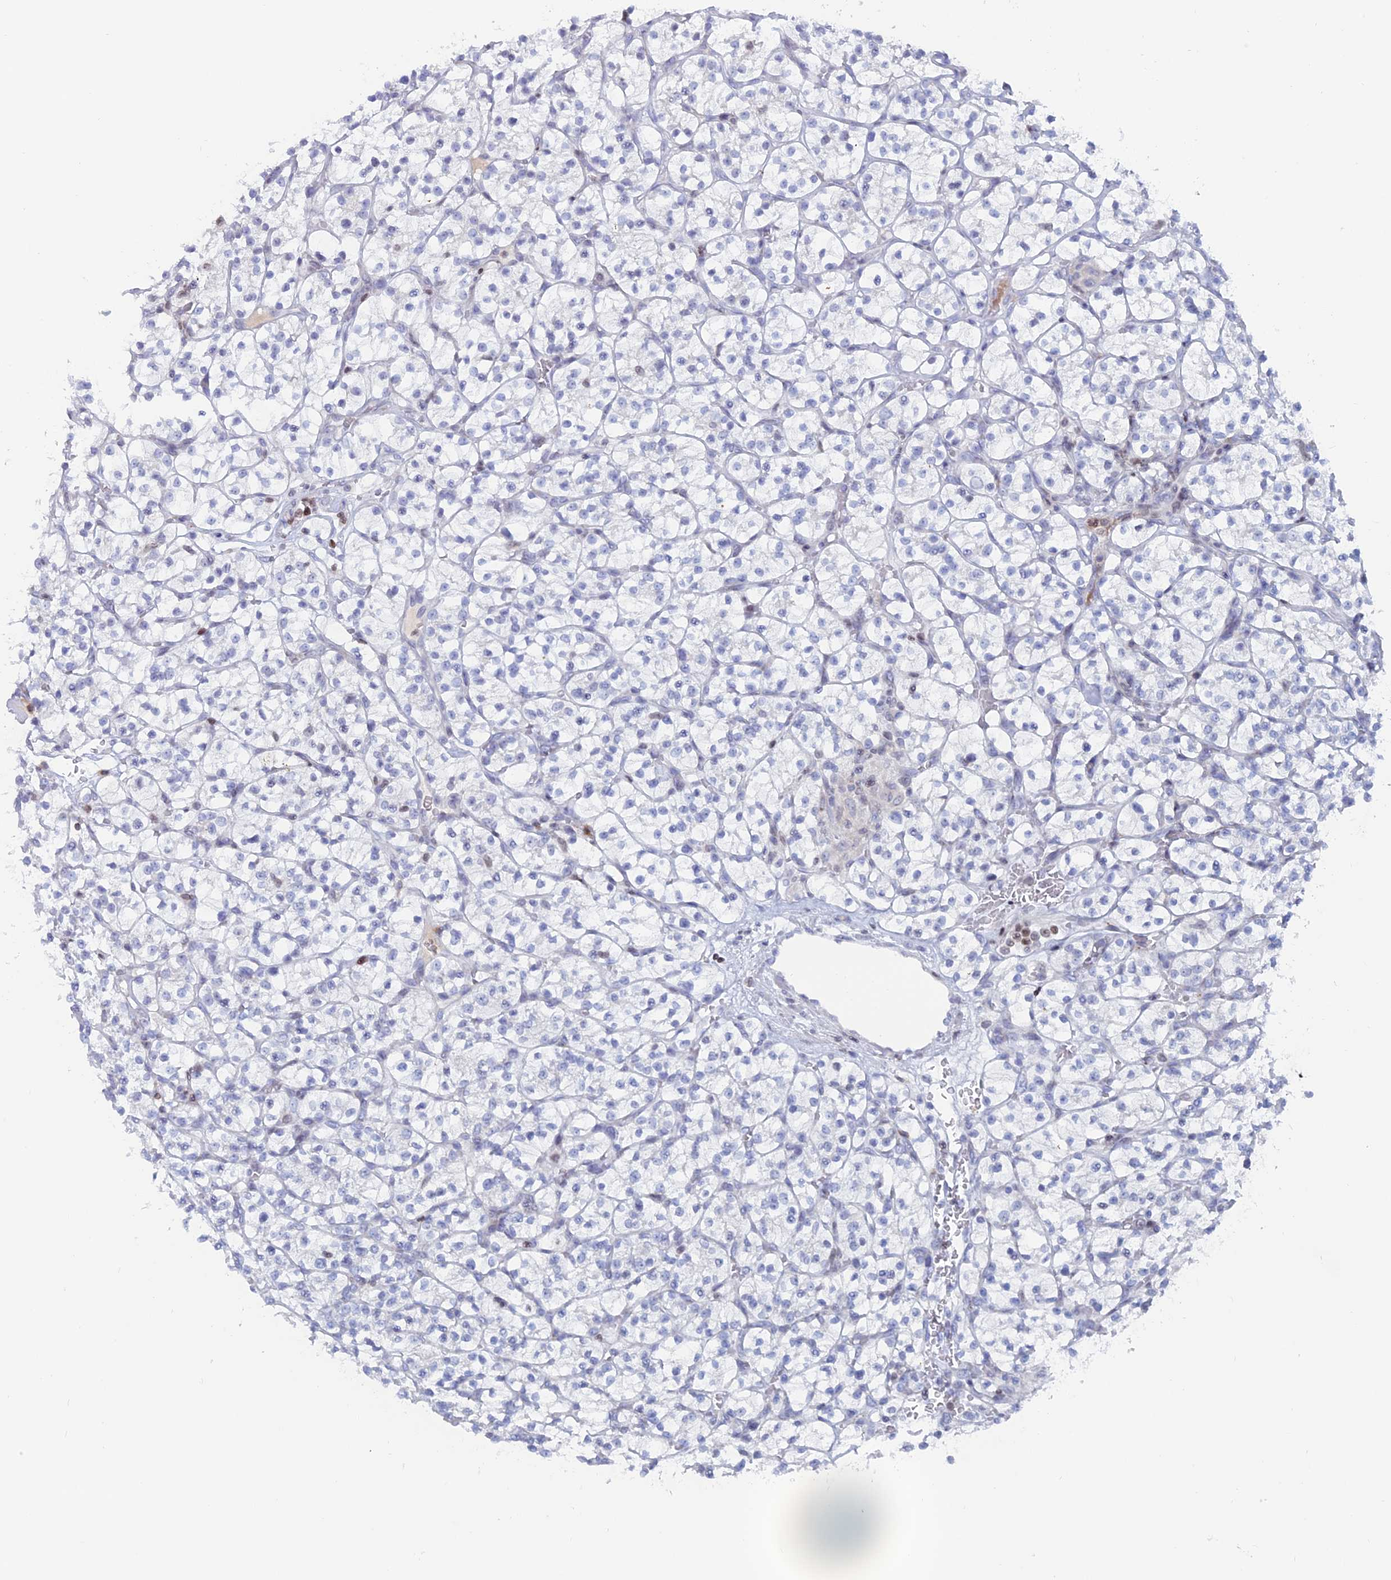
{"staining": {"intensity": "negative", "quantity": "none", "location": "none"}, "tissue": "renal cancer", "cell_type": "Tumor cells", "image_type": "cancer", "snomed": [{"axis": "morphology", "description": "Adenocarcinoma, NOS"}, {"axis": "topography", "description": "Kidney"}], "caption": "Immunohistochemical staining of renal cancer (adenocarcinoma) exhibits no significant expression in tumor cells.", "gene": "CERS6", "patient": {"sex": "female", "age": 64}}